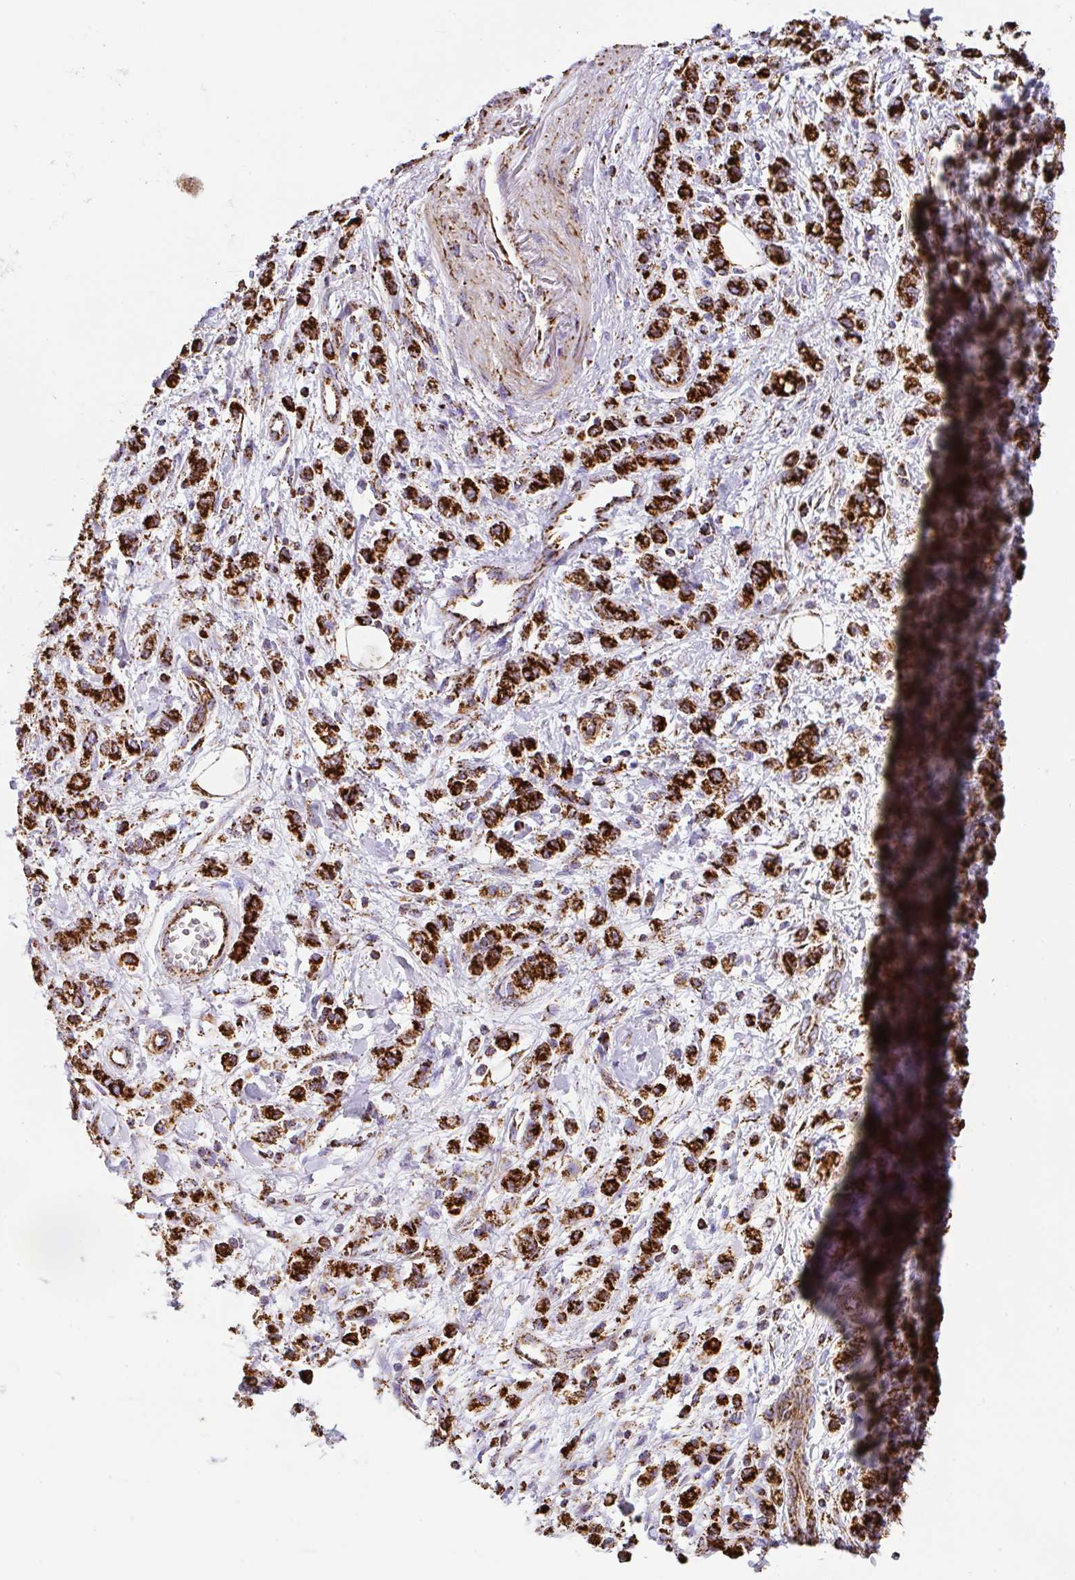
{"staining": {"intensity": "strong", "quantity": ">75%", "location": "cytoplasmic/membranous"}, "tissue": "stomach cancer", "cell_type": "Tumor cells", "image_type": "cancer", "snomed": [{"axis": "morphology", "description": "Adenocarcinoma, NOS"}, {"axis": "topography", "description": "Stomach"}], "caption": "Stomach adenocarcinoma stained for a protein (brown) exhibits strong cytoplasmic/membranous positive staining in about >75% of tumor cells.", "gene": "ANKRD33B", "patient": {"sex": "male", "age": 77}}